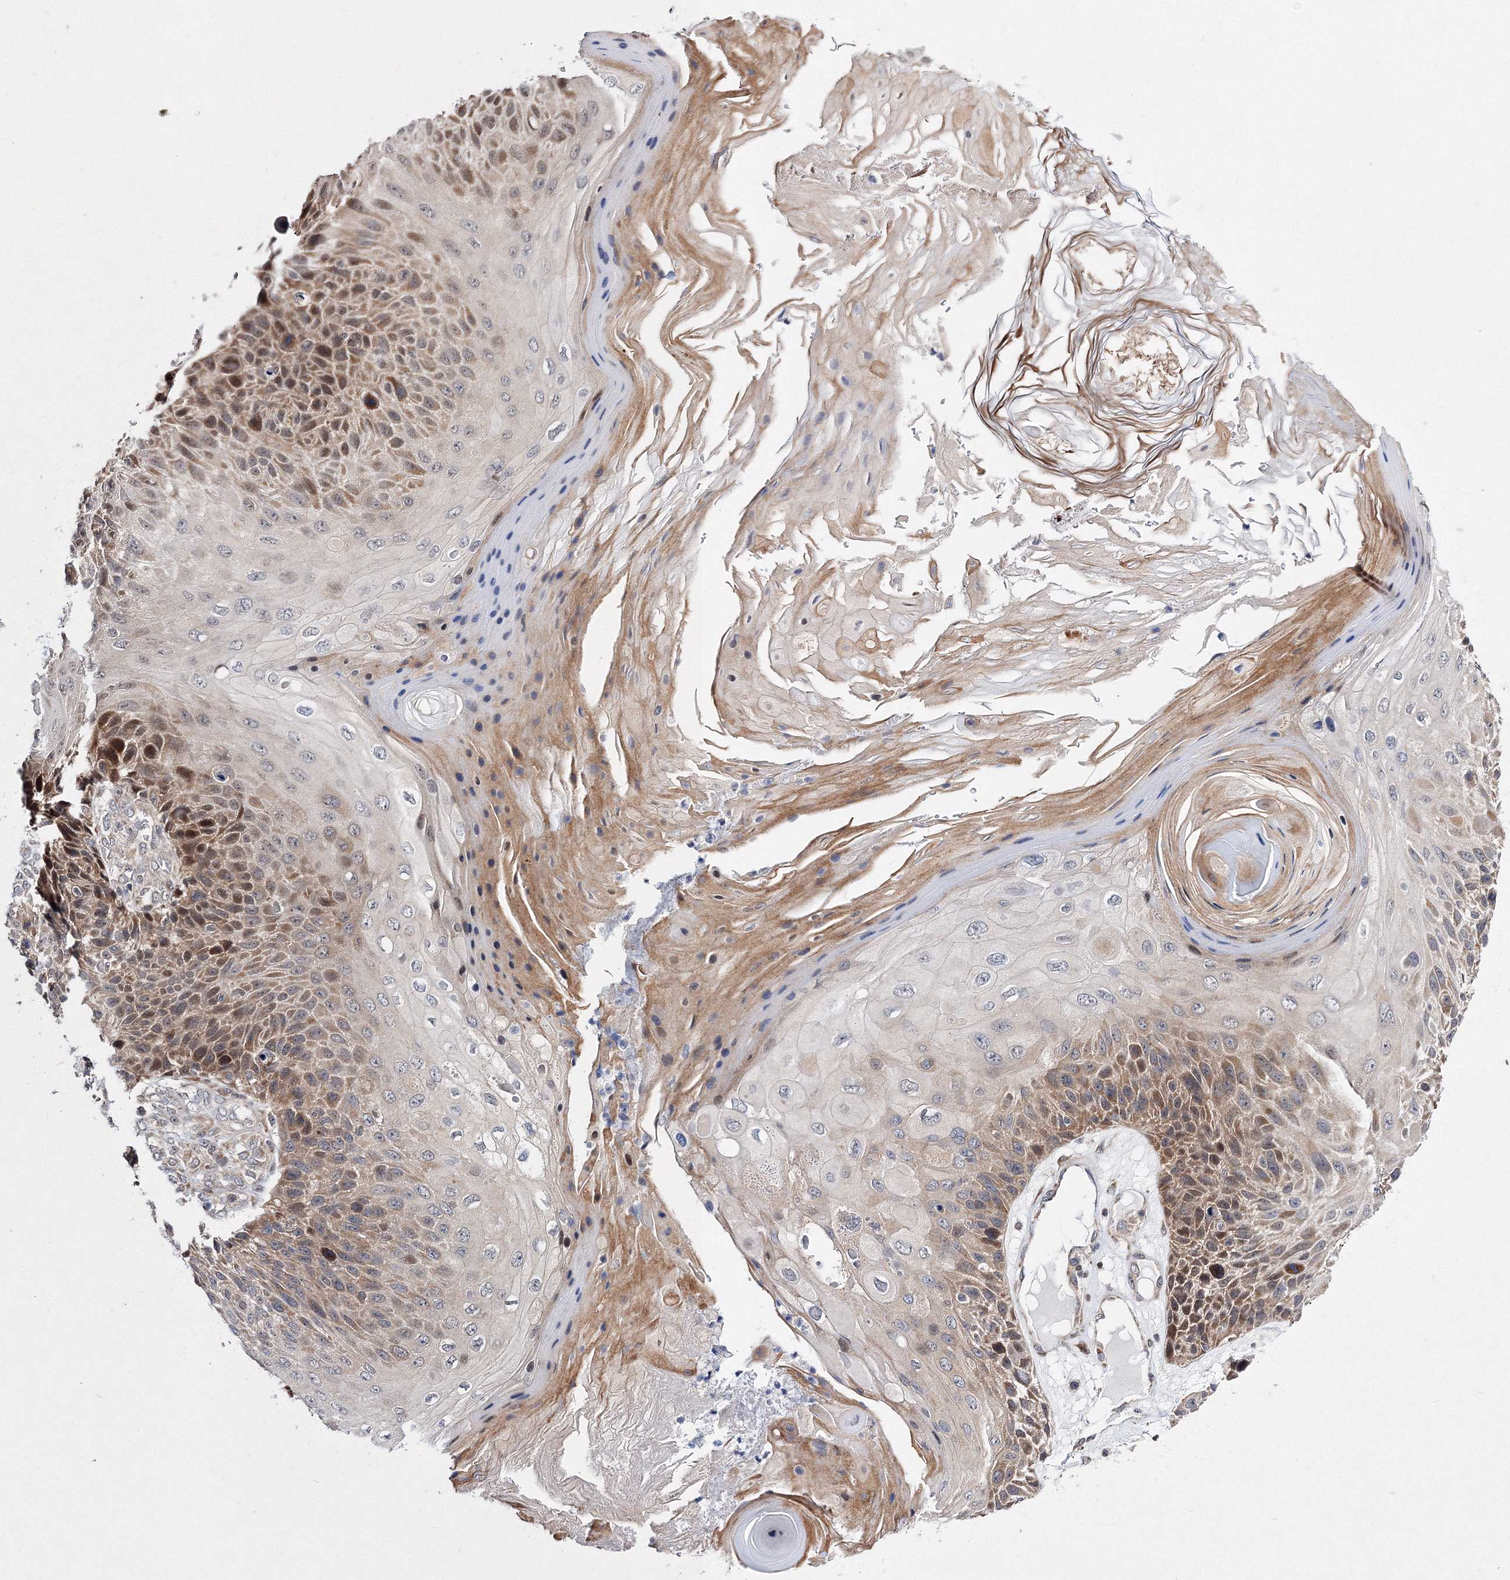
{"staining": {"intensity": "moderate", "quantity": ">75%", "location": "cytoplasmic/membranous,nuclear"}, "tissue": "skin cancer", "cell_type": "Tumor cells", "image_type": "cancer", "snomed": [{"axis": "morphology", "description": "Squamous cell carcinoma, NOS"}, {"axis": "topography", "description": "Skin"}], "caption": "Immunohistochemistry (IHC) (DAB (3,3'-diaminobenzidine)) staining of human skin cancer (squamous cell carcinoma) demonstrates moderate cytoplasmic/membranous and nuclear protein staining in about >75% of tumor cells.", "gene": "GPN1", "patient": {"sex": "female", "age": 88}}